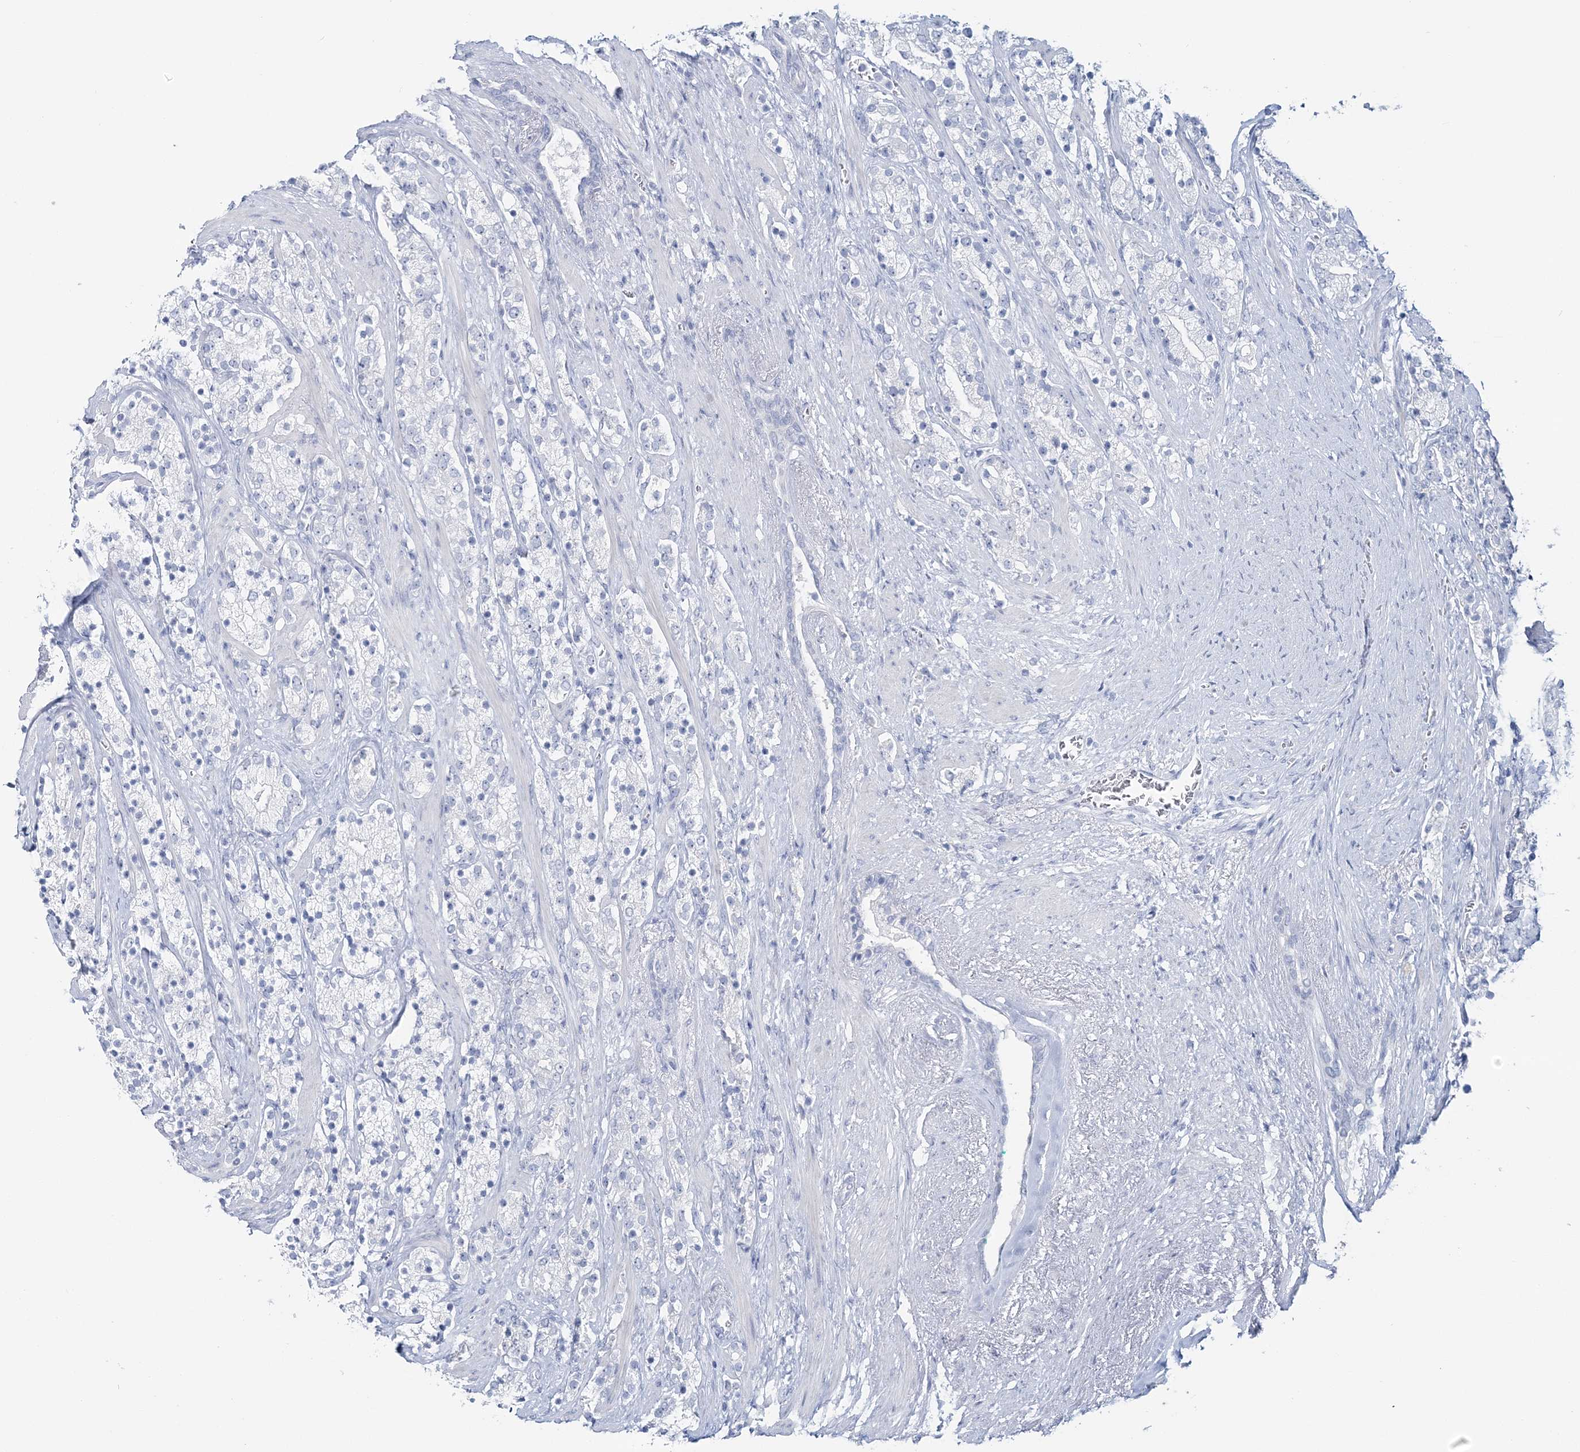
{"staining": {"intensity": "negative", "quantity": "none", "location": "none"}, "tissue": "prostate cancer", "cell_type": "Tumor cells", "image_type": "cancer", "snomed": [{"axis": "morphology", "description": "Adenocarcinoma, High grade"}, {"axis": "topography", "description": "Prostate"}], "caption": "DAB immunohistochemical staining of prostate adenocarcinoma (high-grade) shows no significant positivity in tumor cells.", "gene": "CYP3A4", "patient": {"sex": "male", "age": 71}}